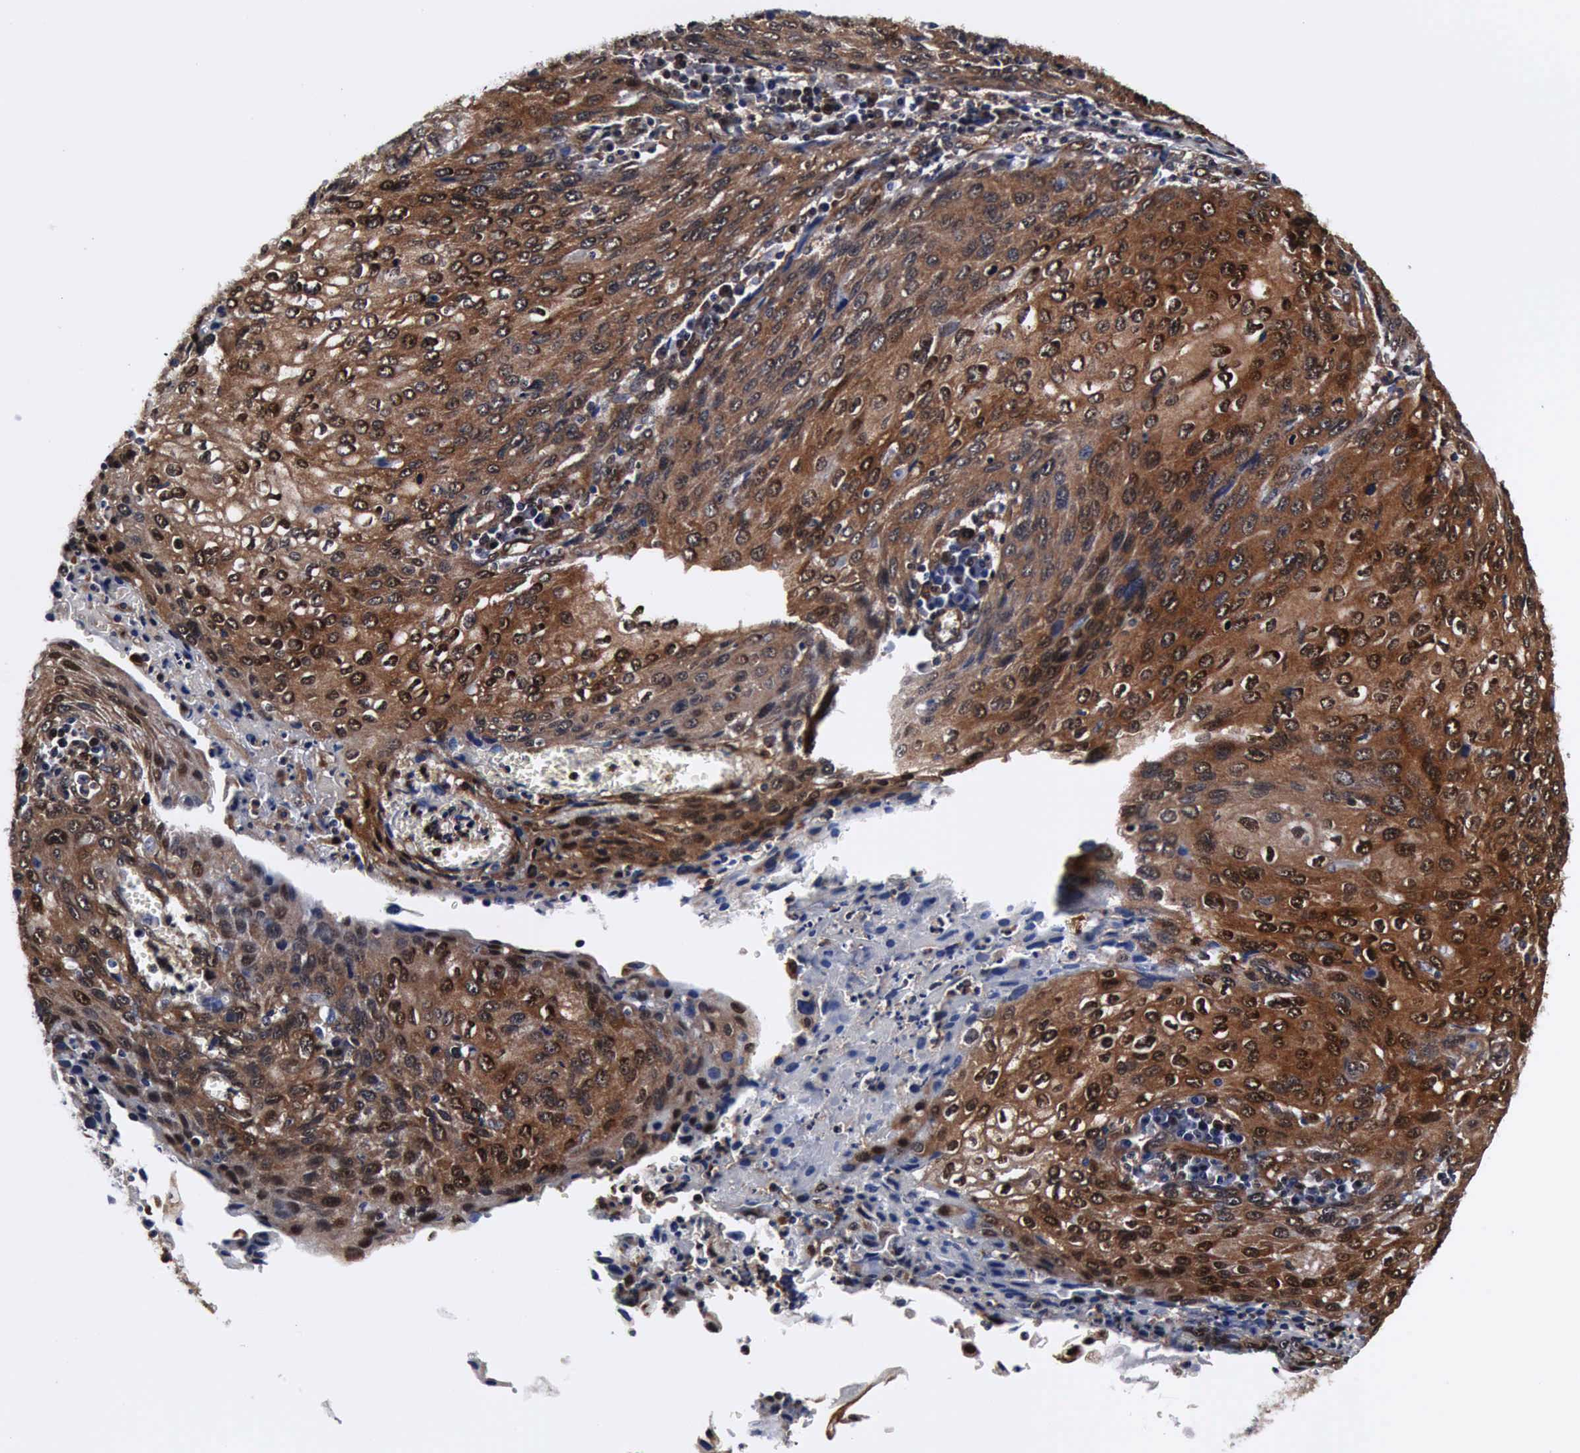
{"staining": {"intensity": "moderate", "quantity": ">75%", "location": "cytoplasmic/membranous,nuclear"}, "tissue": "cervical cancer", "cell_type": "Tumor cells", "image_type": "cancer", "snomed": [{"axis": "morphology", "description": "Squamous cell carcinoma, NOS"}, {"axis": "topography", "description": "Cervix"}], "caption": "A histopathology image showing moderate cytoplasmic/membranous and nuclear positivity in about >75% of tumor cells in cervical cancer, as visualized by brown immunohistochemical staining.", "gene": "UBC", "patient": {"sex": "female", "age": 32}}